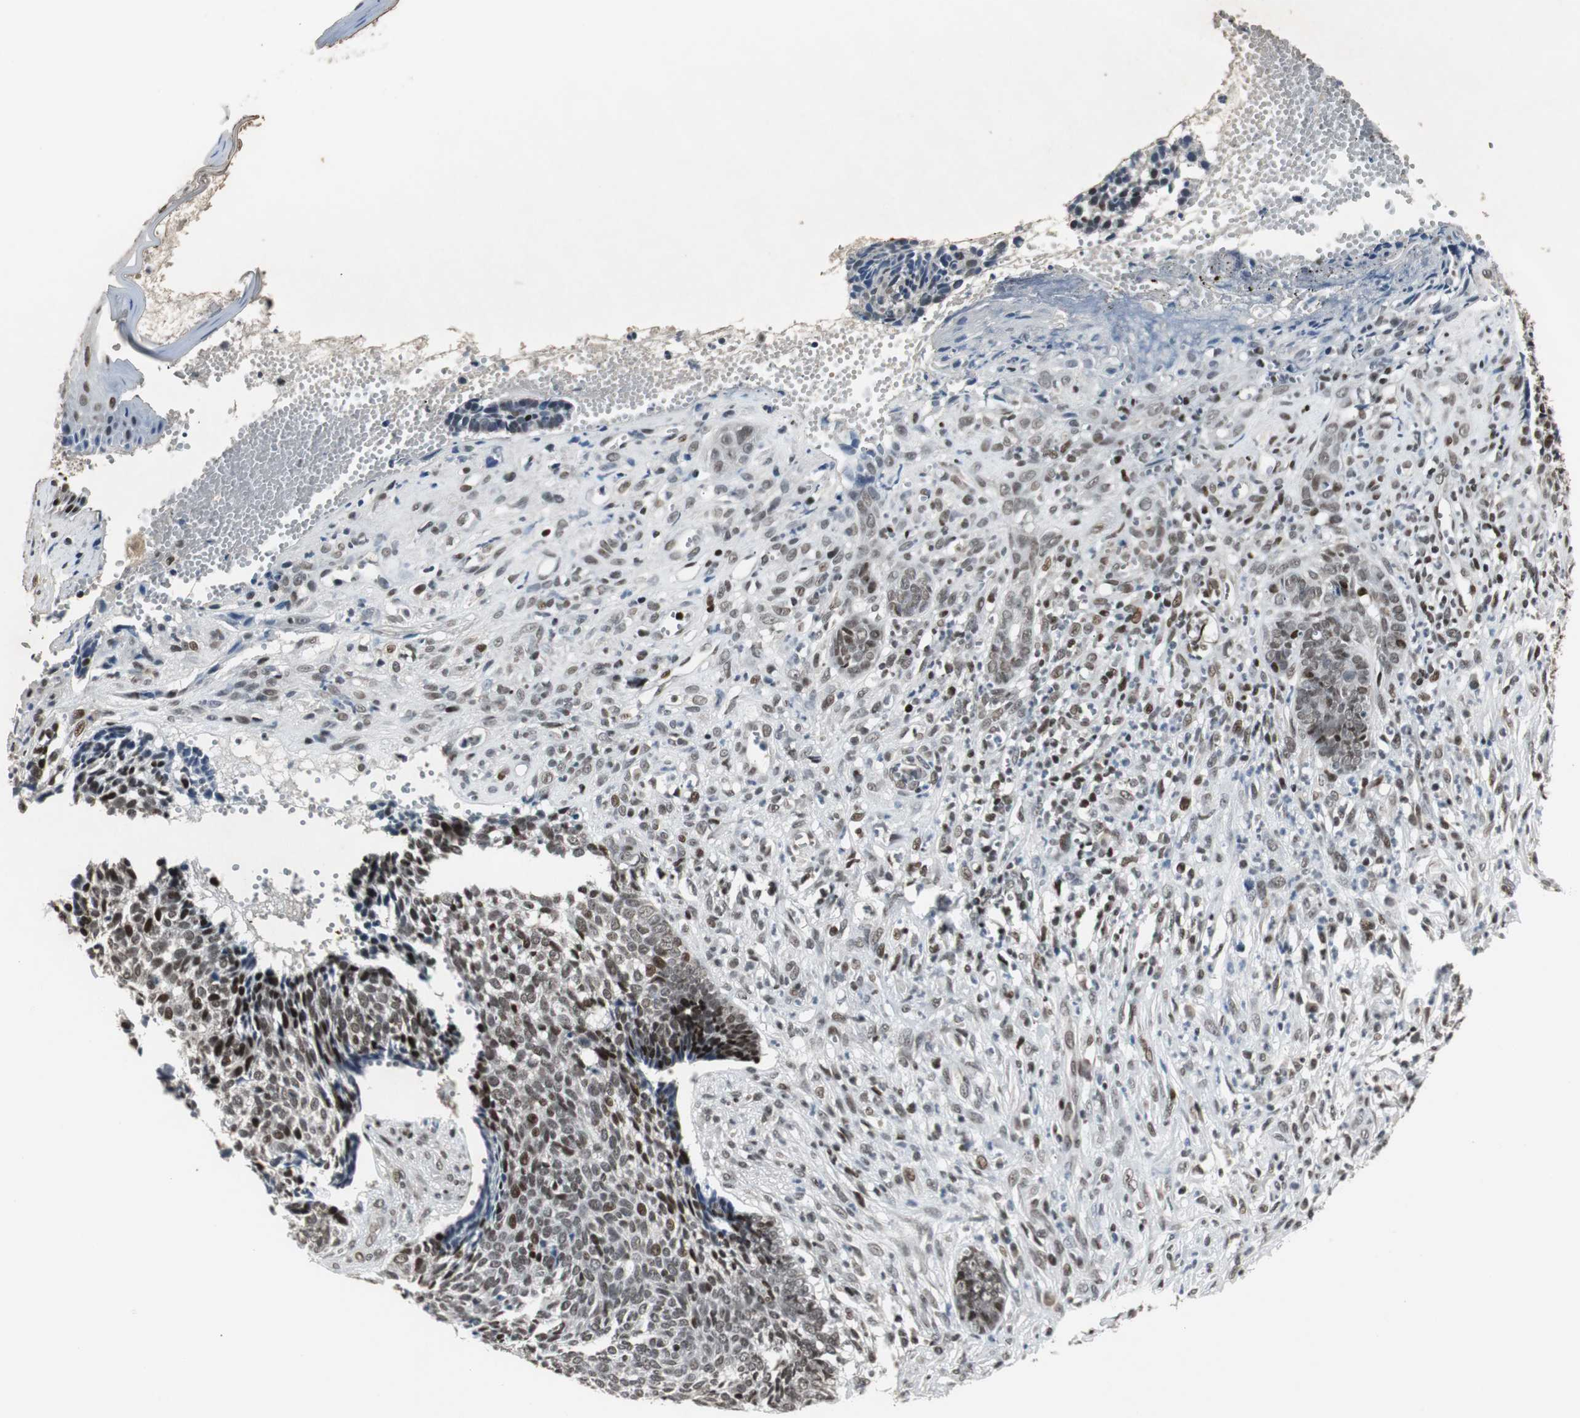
{"staining": {"intensity": "moderate", "quantity": ">75%", "location": "nuclear"}, "tissue": "skin cancer", "cell_type": "Tumor cells", "image_type": "cancer", "snomed": [{"axis": "morphology", "description": "Basal cell carcinoma"}, {"axis": "topography", "description": "Skin"}], "caption": "This is an image of immunohistochemistry staining of skin cancer (basal cell carcinoma), which shows moderate staining in the nuclear of tumor cells.", "gene": "TAF5", "patient": {"sex": "male", "age": 84}}